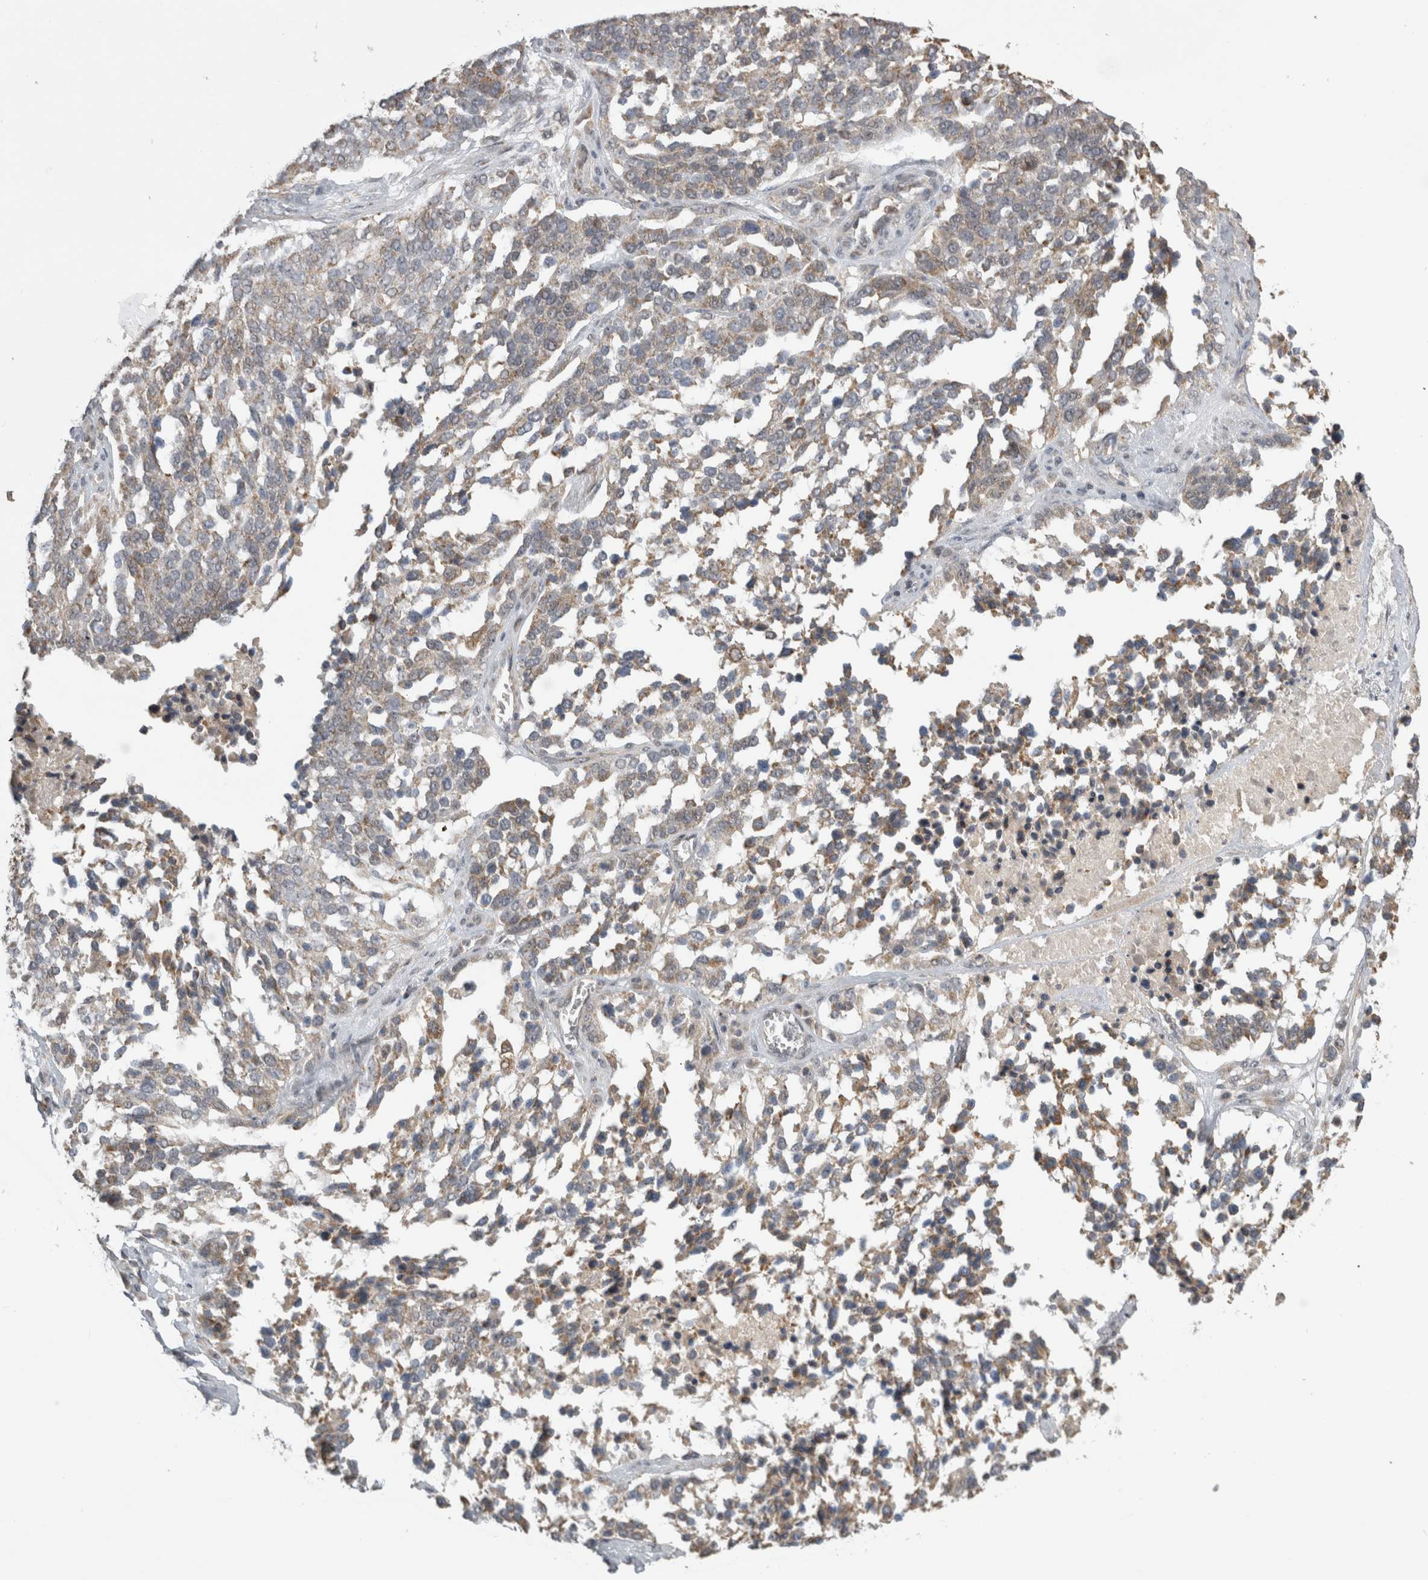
{"staining": {"intensity": "weak", "quantity": ">75%", "location": "cytoplasmic/membranous"}, "tissue": "ovarian cancer", "cell_type": "Tumor cells", "image_type": "cancer", "snomed": [{"axis": "morphology", "description": "Cystadenocarcinoma, serous, NOS"}, {"axis": "topography", "description": "Ovary"}], "caption": "Protein expression by immunohistochemistry shows weak cytoplasmic/membranous staining in about >75% of tumor cells in ovarian cancer. (DAB IHC, brown staining for protein, blue staining for nuclei).", "gene": "KCNIP1", "patient": {"sex": "female", "age": 44}}